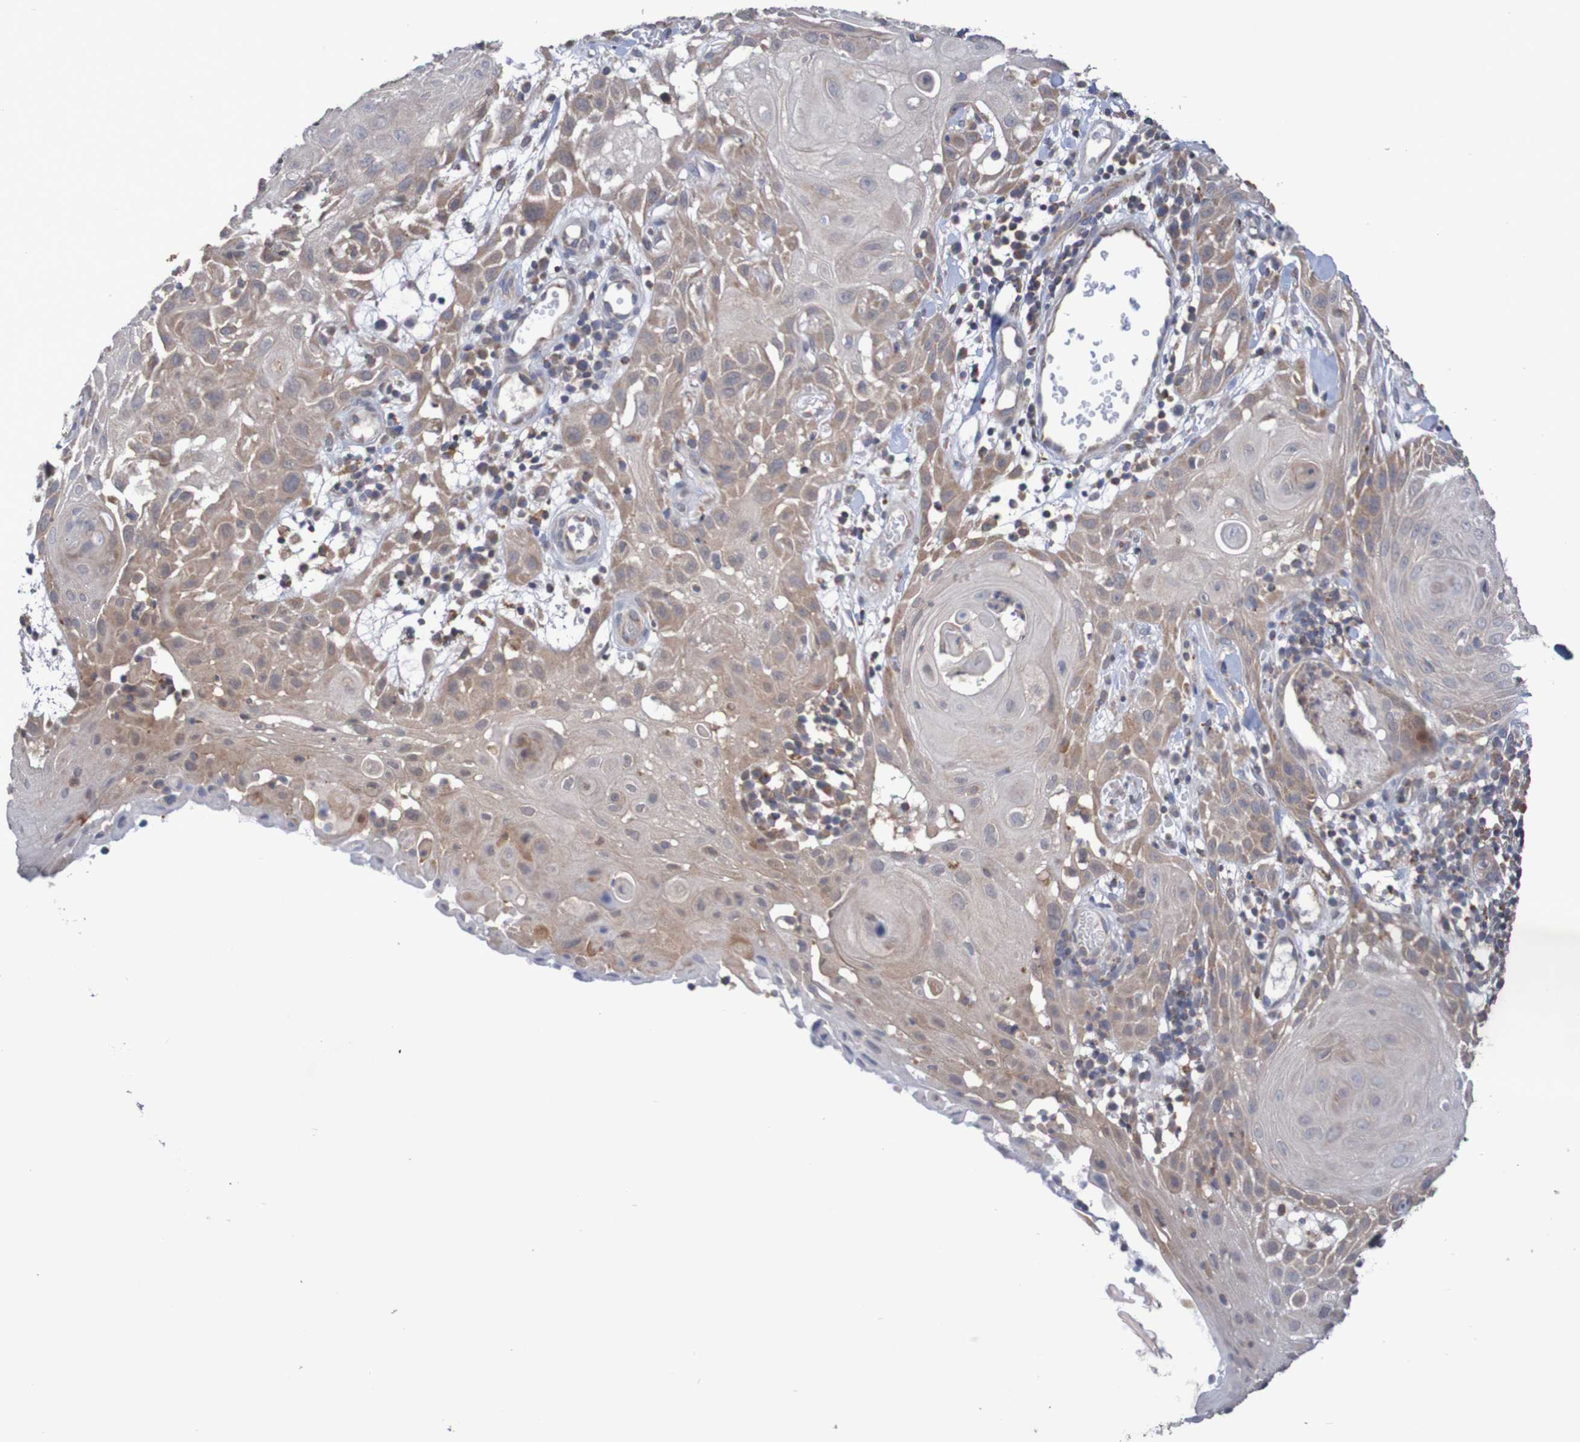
{"staining": {"intensity": "weak", "quantity": ">75%", "location": "cytoplasmic/membranous"}, "tissue": "skin cancer", "cell_type": "Tumor cells", "image_type": "cancer", "snomed": [{"axis": "morphology", "description": "Squamous cell carcinoma, NOS"}, {"axis": "topography", "description": "Skin"}], "caption": "Skin cancer (squamous cell carcinoma) tissue demonstrates weak cytoplasmic/membranous expression in about >75% of tumor cells (Stains: DAB in brown, nuclei in blue, Microscopy: brightfield microscopy at high magnification).", "gene": "C3orf18", "patient": {"sex": "male", "age": 24}}